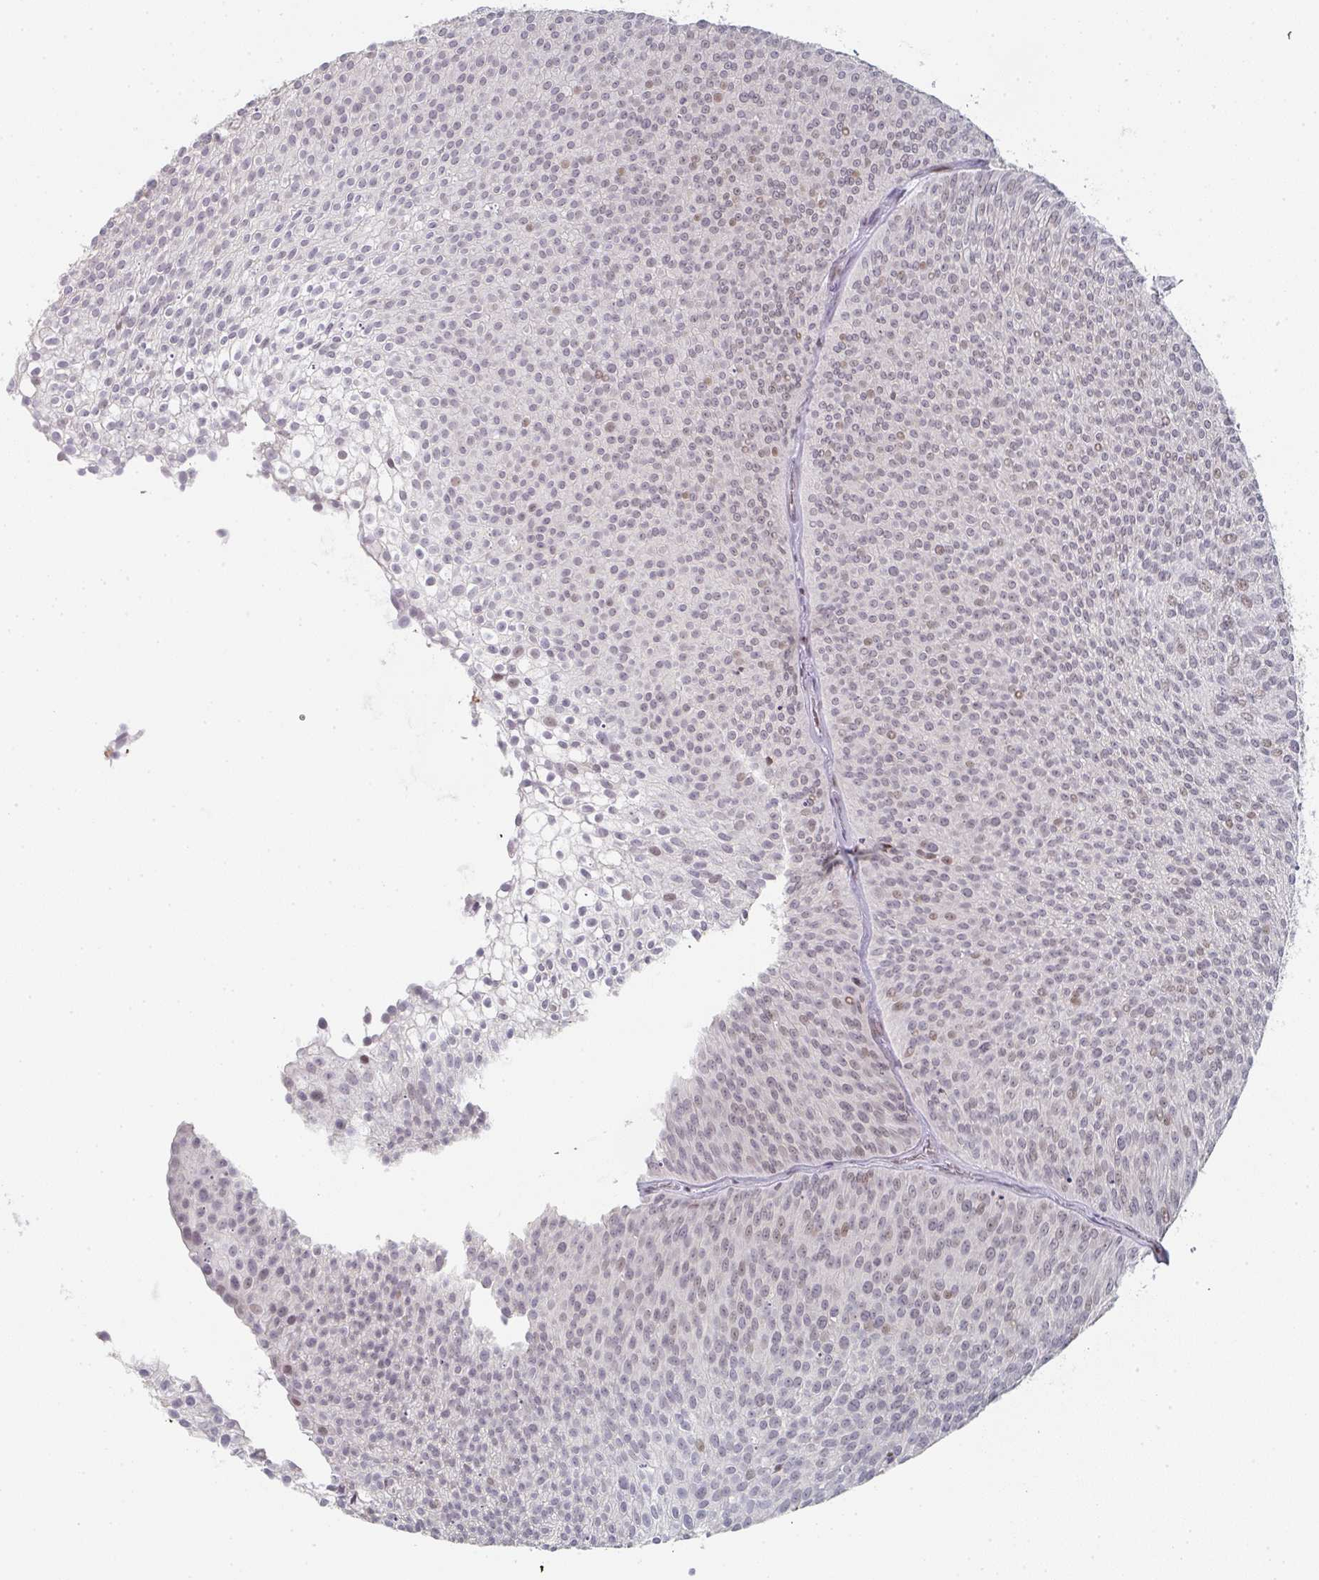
{"staining": {"intensity": "moderate", "quantity": "<25%", "location": "nuclear"}, "tissue": "urothelial cancer", "cell_type": "Tumor cells", "image_type": "cancer", "snomed": [{"axis": "morphology", "description": "Urothelial carcinoma, Low grade"}, {"axis": "topography", "description": "Urinary bladder"}], "caption": "Immunohistochemistry image of urothelial carcinoma (low-grade) stained for a protein (brown), which shows low levels of moderate nuclear expression in approximately <25% of tumor cells.", "gene": "LIN54", "patient": {"sex": "male", "age": 91}}